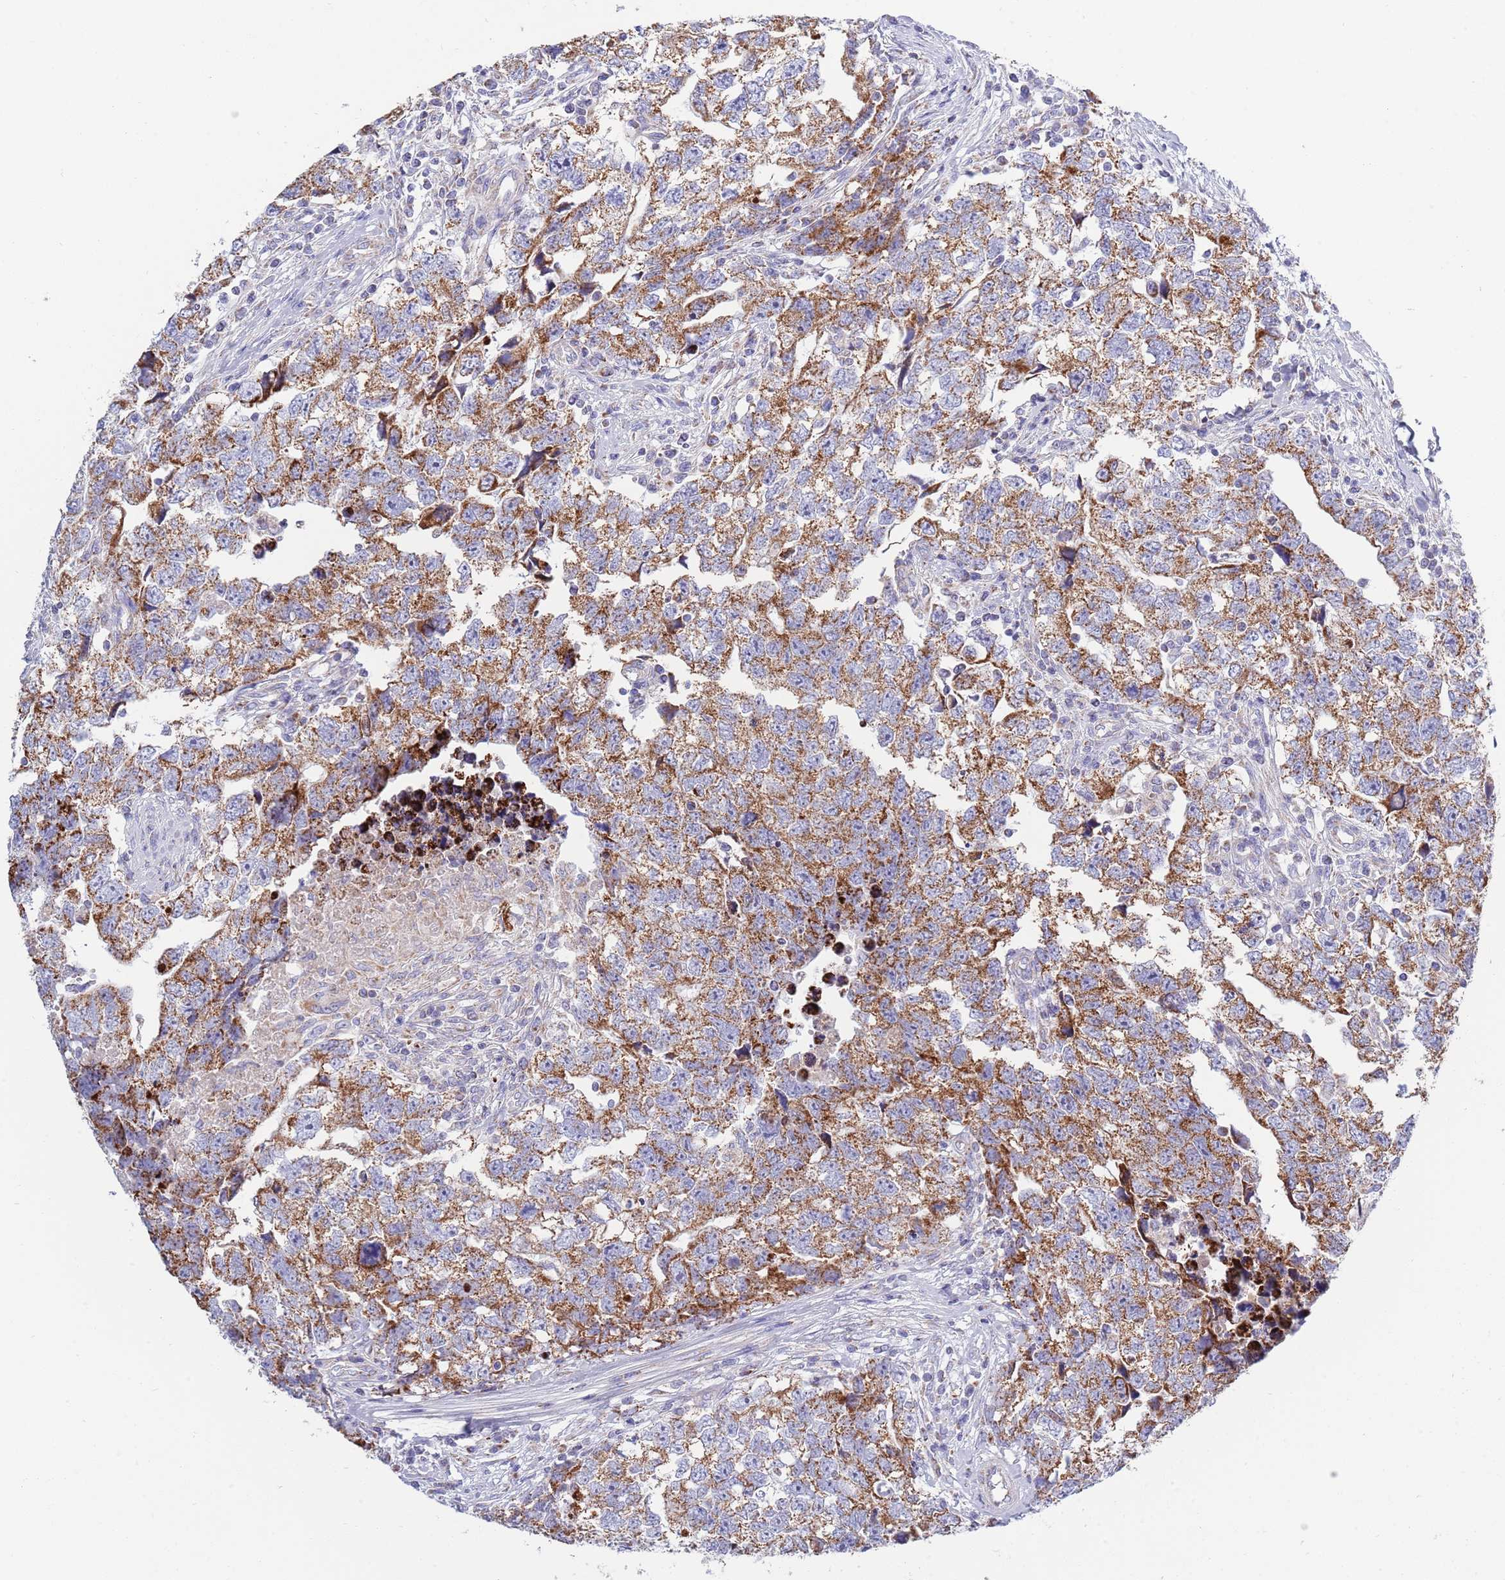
{"staining": {"intensity": "moderate", "quantity": ">75%", "location": "cytoplasmic/membranous"}, "tissue": "testis cancer", "cell_type": "Tumor cells", "image_type": "cancer", "snomed": [{"axis": "morphology", "description": "Carcinoma, Embryonal, NOS"}, {"axis": "topography", "description": "Testis"}], "caption": "A micrograph showing moderate cytoplasmic/membranous staining in about >75% of tumor cells in testis embryonal carcinoma, as visualized by brown immunohistochemical staining.", "gene": "EMC8", "patient": {"sex": "male", "age": 22}}